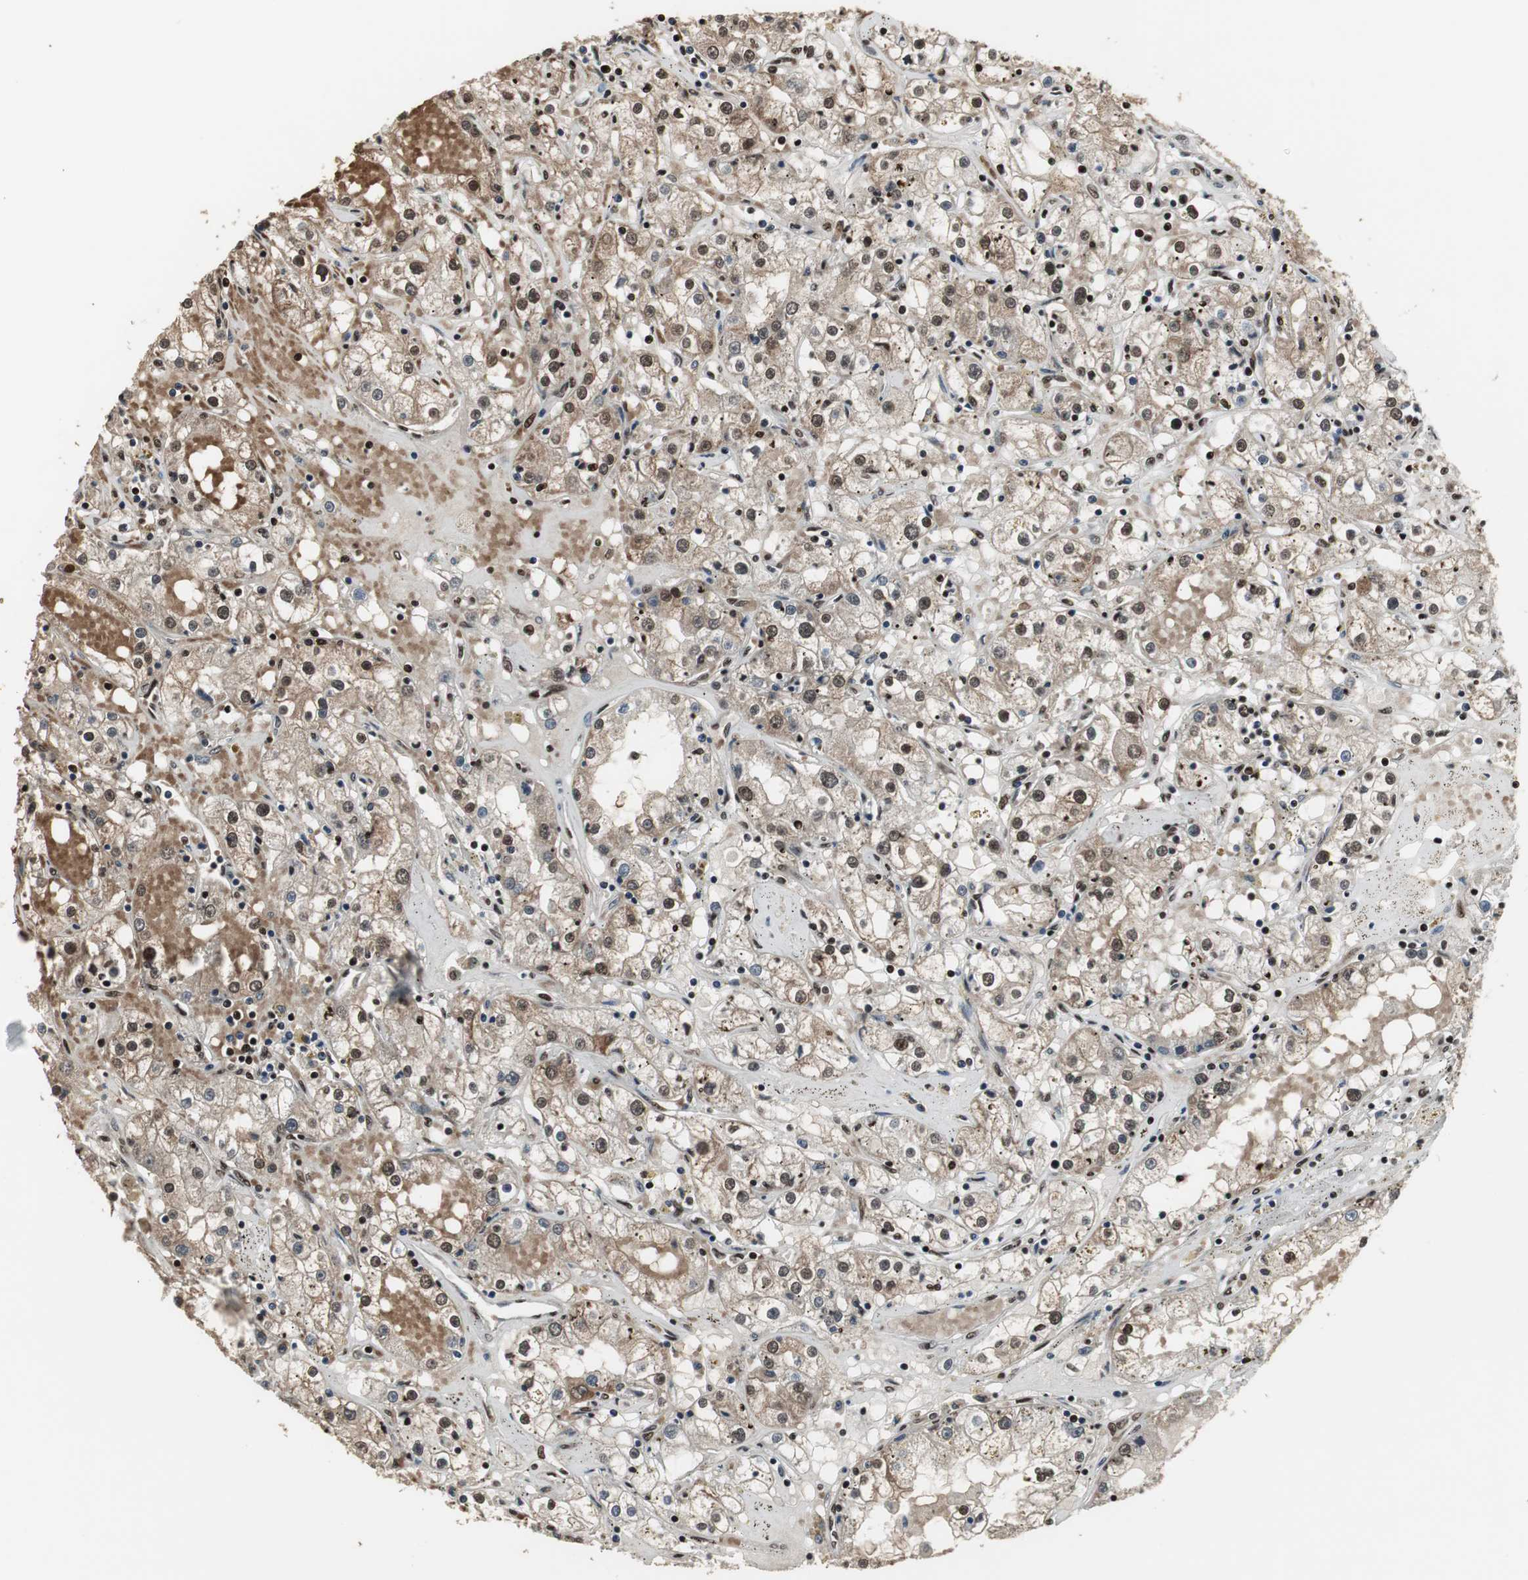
{"staining": {"intensity": "moderate", "quantity": ">75%", "location": "cytoplasmic/membranous,nuclear"}, "tissue": "renal cancer", "cell_type": "Tumor cells", "image_type": "cancer", "snomed": [{"axis": "morphology", "description": "Adenocarcinoma, NOS"}, {"axis": "topography", "description": "Kidney"}], "caption": "Moderate cytoplasmic/membranous and nuclear expression is appreciated in approximately >75% of tumor cells in adenocarcinoma (renal).", "gene": "PARN", "patient": {"sex": "male", "age": 56}}